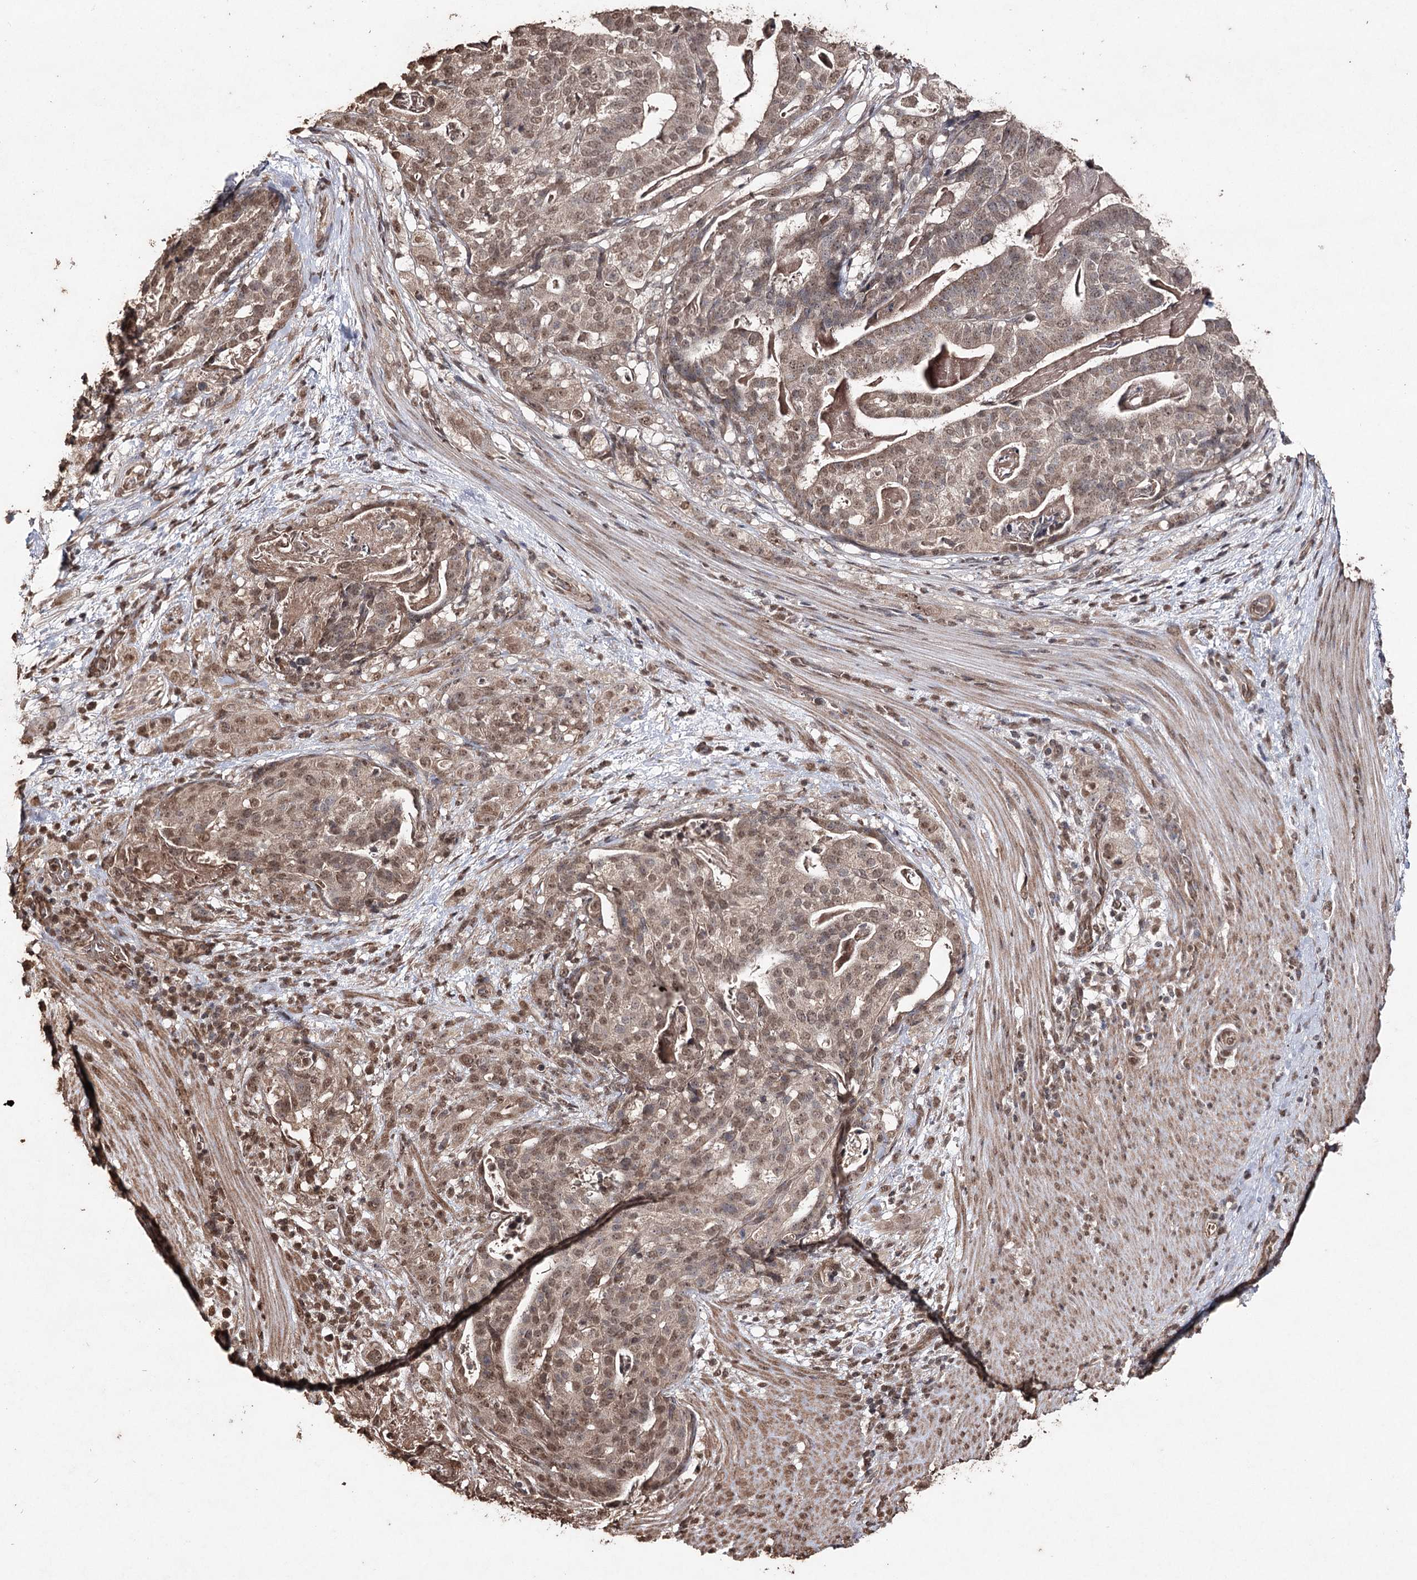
{"staining": {"intensity": "moderate", "quantity": ">75%", "location": "cytoplasmic/membranous,nuclear"}, "tissue": "stomach cancer", "cell_type": "Tumor cells", "image_type": "cancer", "snomed": [{"axis": "morphology", "description": "Adenocarcinoma, NOS"}, {"axis": "topography", "description": "Stomach"}], "caption": "High-power microscopy captured an immunohistochemistry (IHC) micrograph of stomach cancer (adenocarcinoma), revealing moderate cytoplasmic/membranous and nuclear positivity in about >75% of tumor cells.", "gene": "ATG14", "patient": {"sex": "male", "age": 48}}